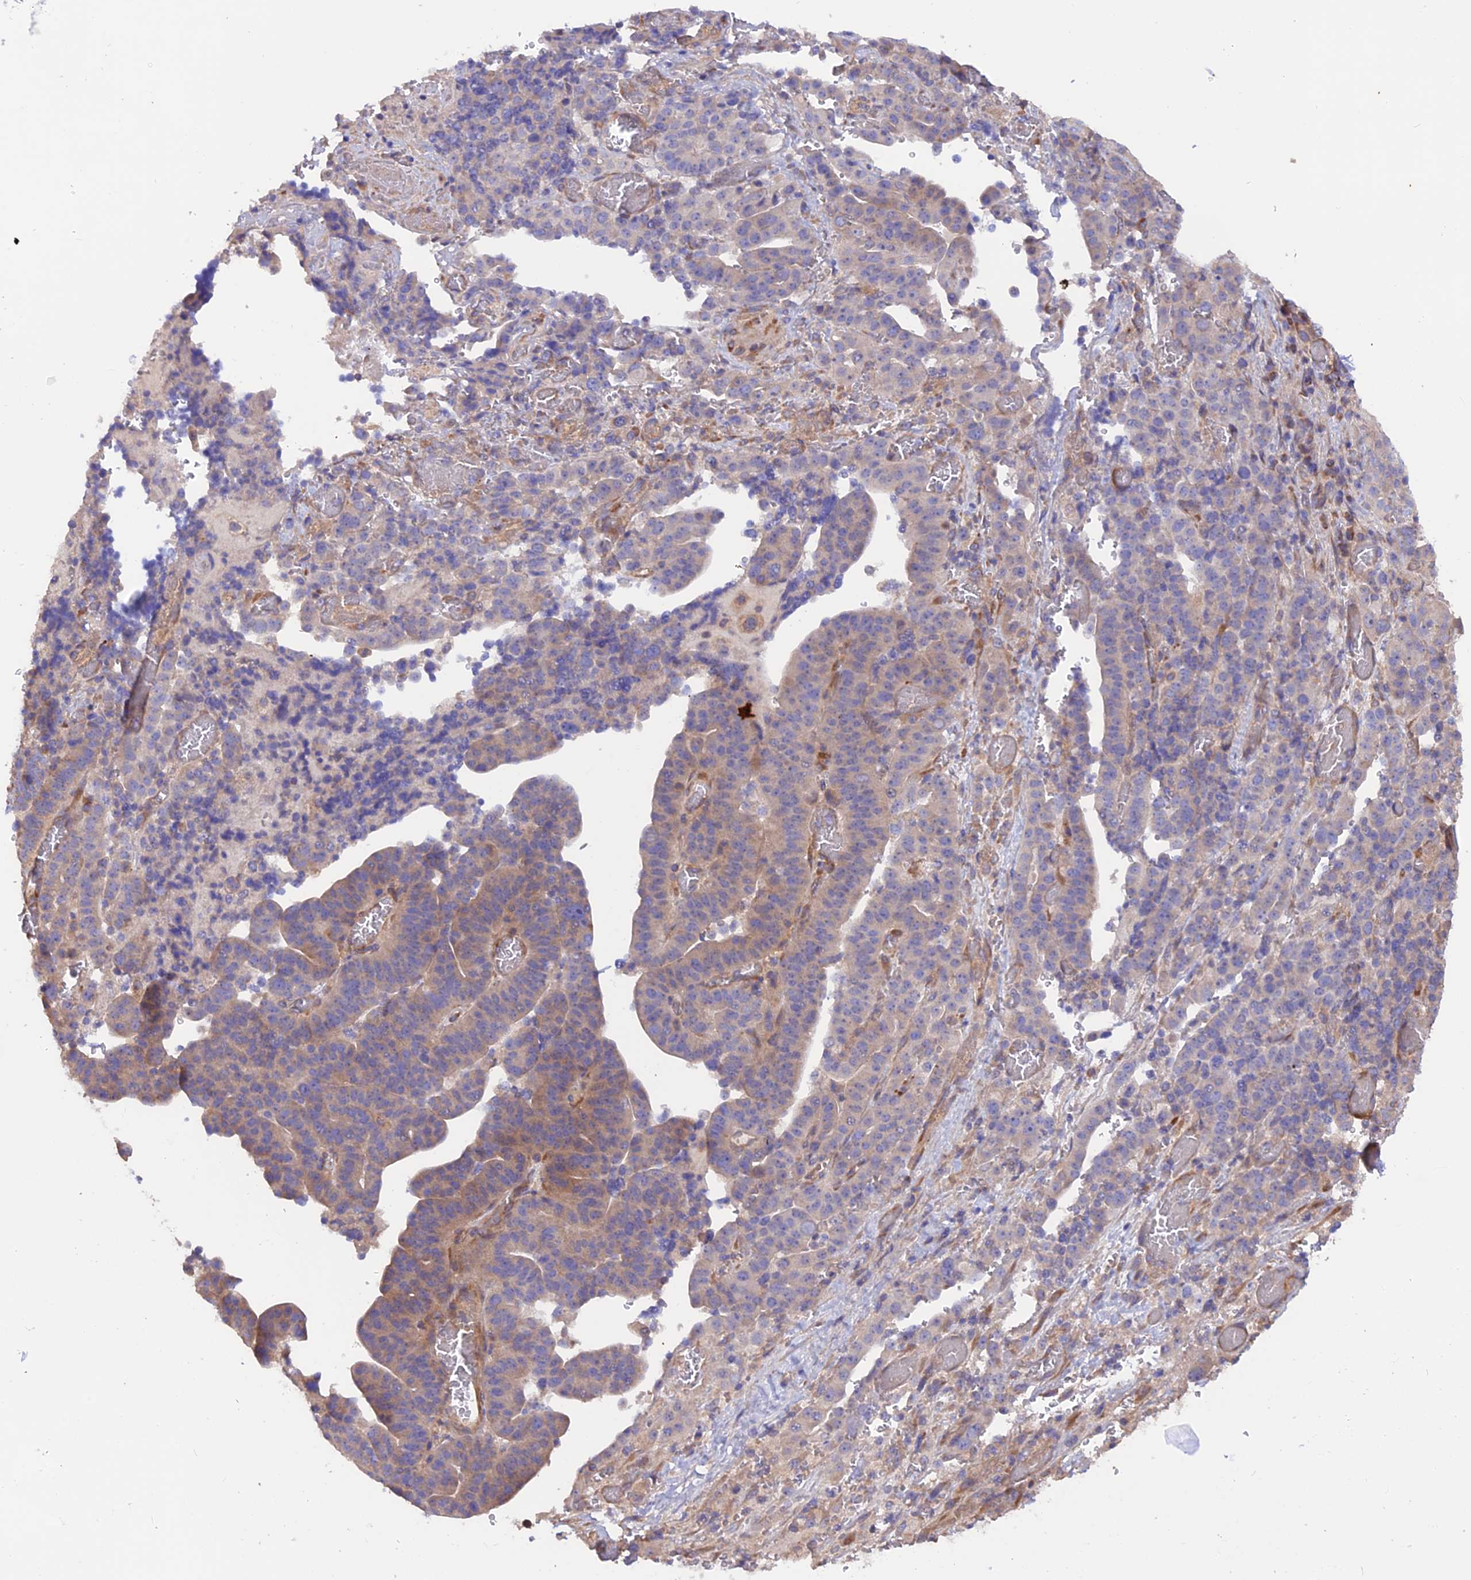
{"staining": {"intensity": "weak", "quantity": "25%-75%", "location": "cytoplasmic/membranous"}, "tissue": "stomach cancer", "cell_type": "Tumor cells", "image_type": "cancer", "snomed": [{"axis": "morphology", "description": "Adenocarcinoma, NOS"}, {"axis": "topography", "description": "Stomach"}], "caption": "An image of human adenocarcinoma (stomach) stained for a protein displays weak cytoplasmic/membranous brown staining in tumor cells.", "gene": "HYCC1", "patient": {"sex": "male", "age": 48}}